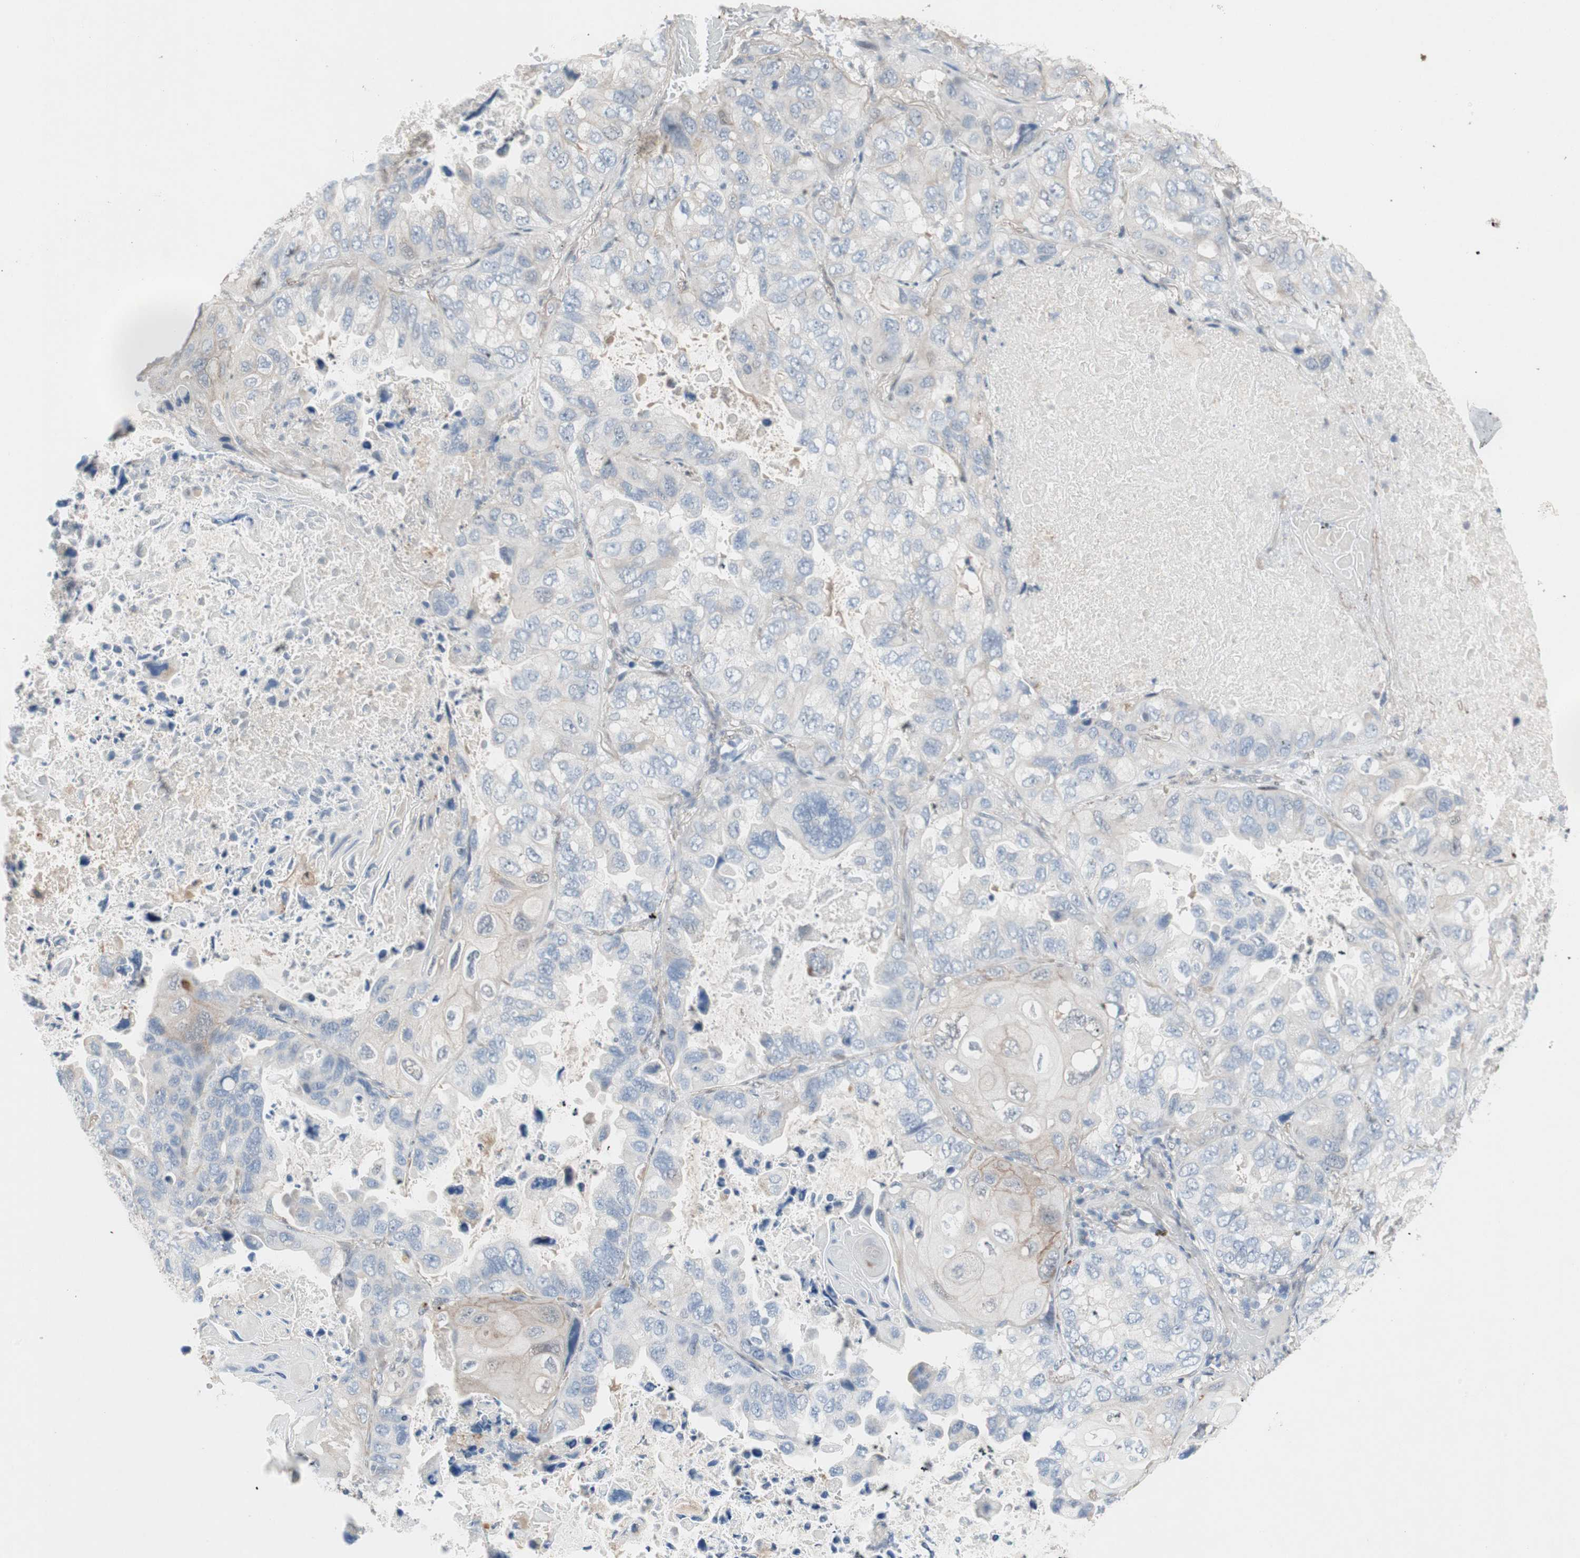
{"staining": {"intensity": "negative", "quantity": "none", "location": "none"}, "tissue": "lung cancer", "cell_type": "Tumor cells", "image_type": "cancer", "snomed": [{"axis": "morphology", "description": "Squamous cell carcinoma, NOS"}, {"axis": "topography", "description": "Lung"}], "caption": "IHC of human lung squamous cell carcinoma reveals no positivity in tumor cells.", "gene": "CAND2", "patient": {"sex": "female", "age": 73}}